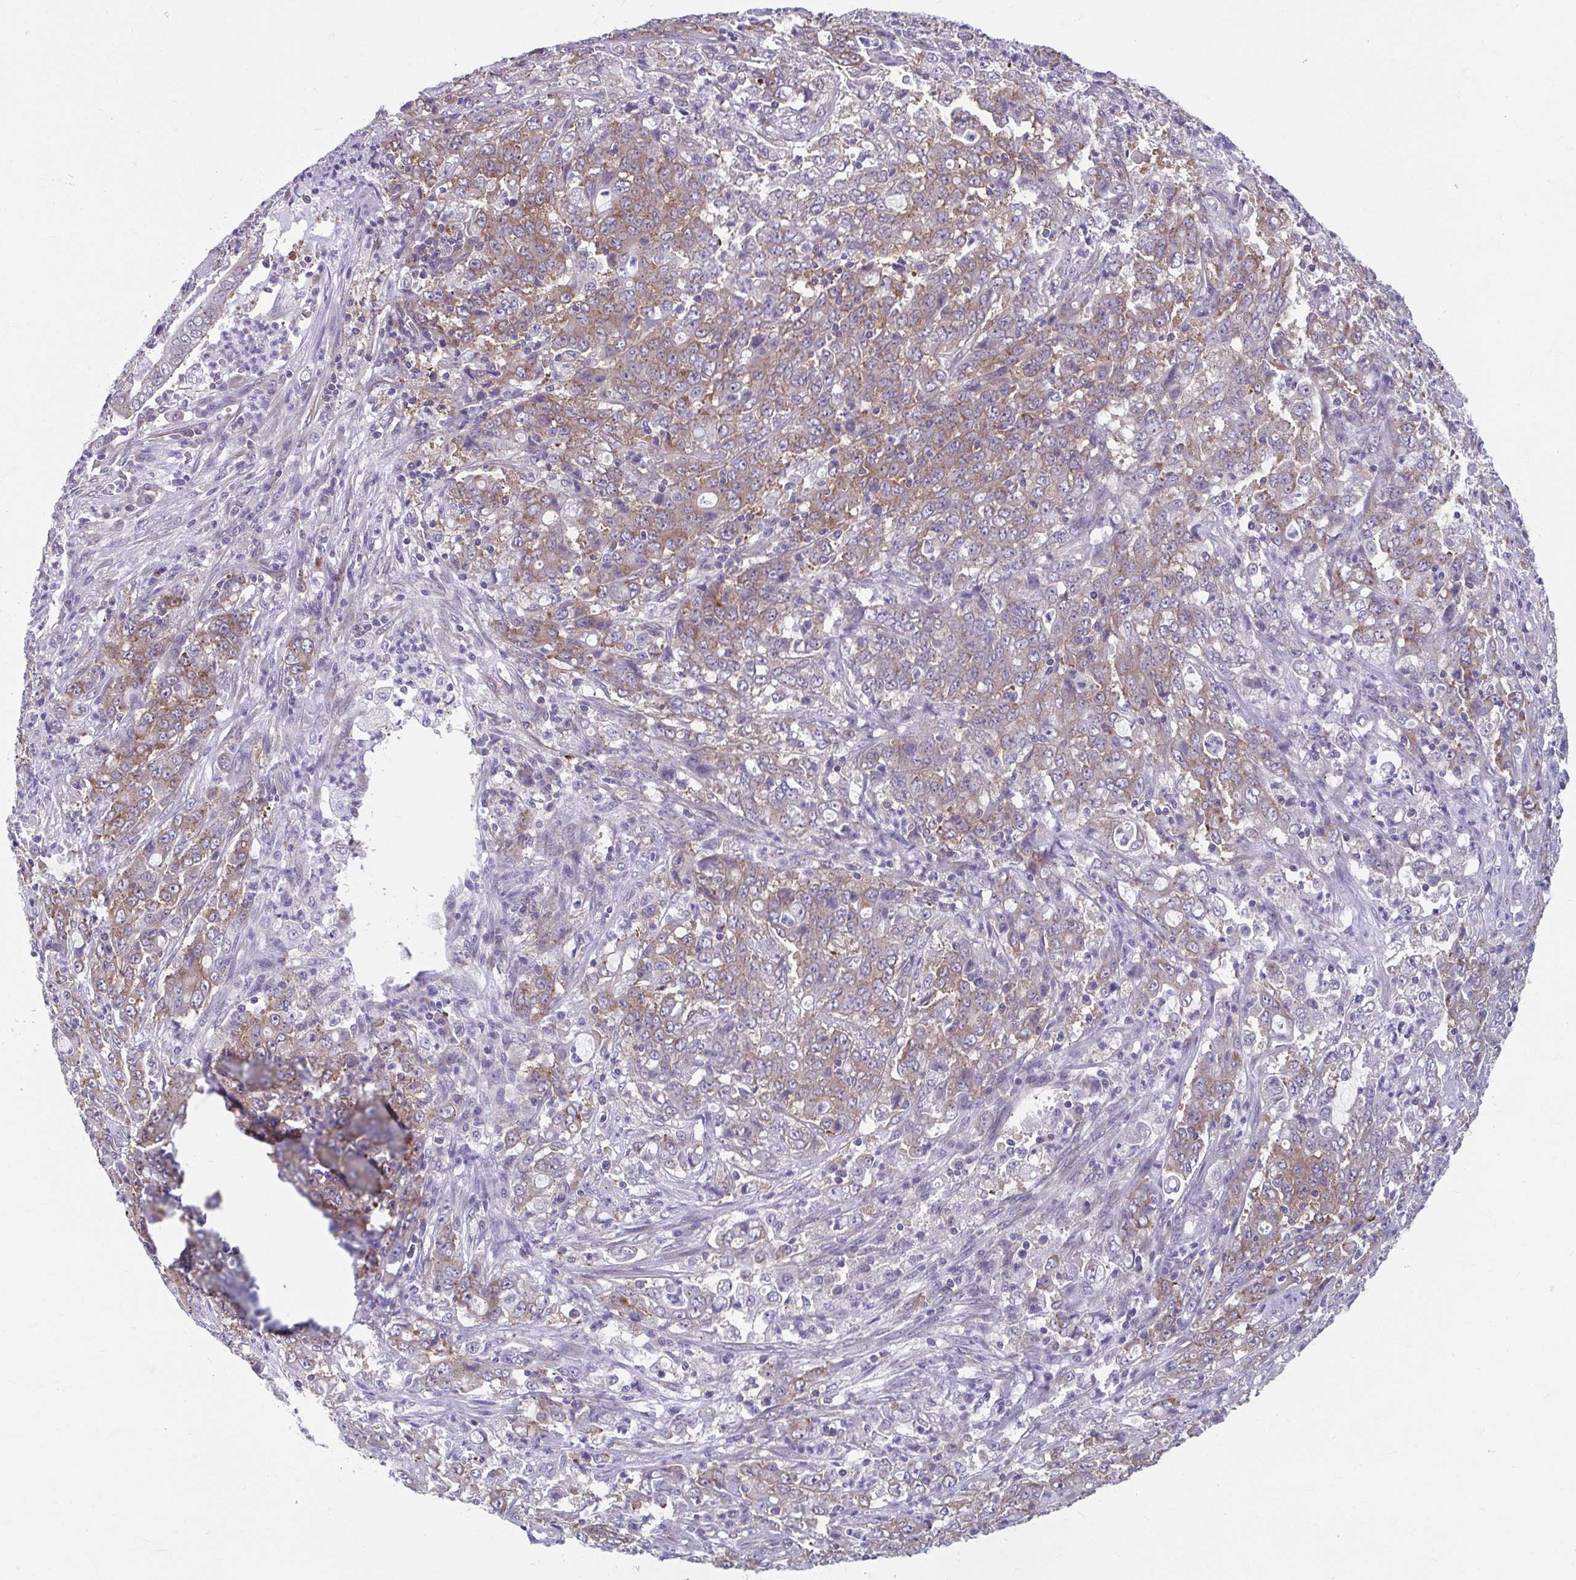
{"staining": {"intensity": "weak", "quantity": ">75%", "location": "cytoplasmic/membranous"}, "tissue": "stomach cancer", "cell_type": "Tumor cells", "image_type": "cancer", "snomed": [{"axis": "morphology", "description": "Adenocarcinoma, NOS"}, {"axis": "topography", "description": "Stomach, lower"}], "caption": "There is low levels of weak cytoplasmic/membranous positivity in tumor cells of stomach adenocarcinoma, as demonstrated by immunohistochemical staining (brown color).", "gene": "TMEM108", "patient": {"sex": "female", "age": 71}}